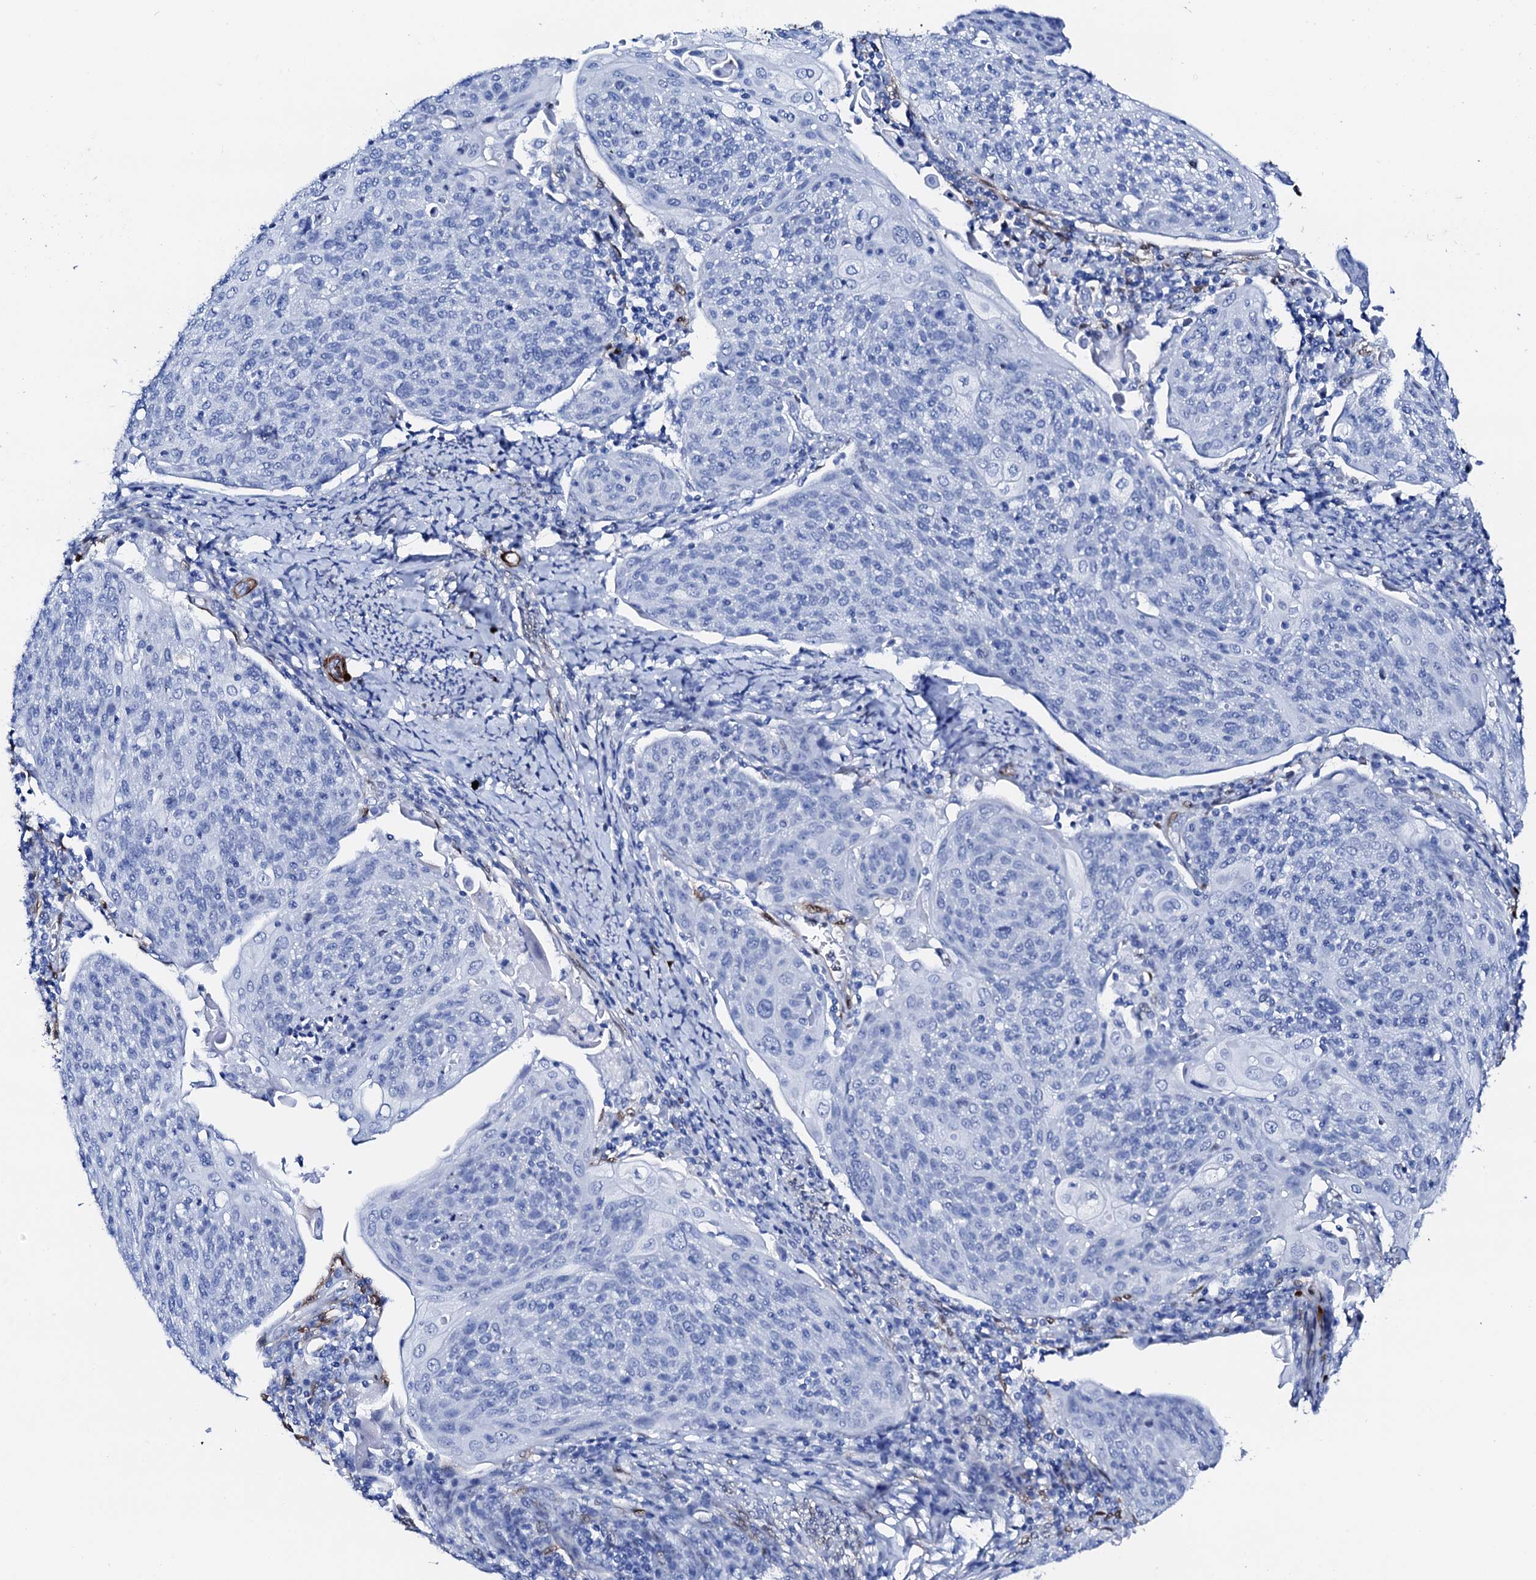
{"staining": {"intensity": "negative", "quantity": "none", "location": "none"}, "tissue": "cervical cancer", "cell_type": "Tumor cells", "image_type": "cancer", "snomed": [{"axis": "morphology", "description": "Squamous cell carcinoma, NOS"}, {"axis": "topography", "description": "Cervix"}], "caption": "Photomicrograph shows no protein staining in tumor cells of squamous cell carcinoma (cervical) tissue. Brightfield microscopy of immunohistochemistry stained with DAB (brown) and hematoxylin (blue), captured at high magnification.", "gene": "NRIP2", "patient": {"sex": "female", "age": 67}}